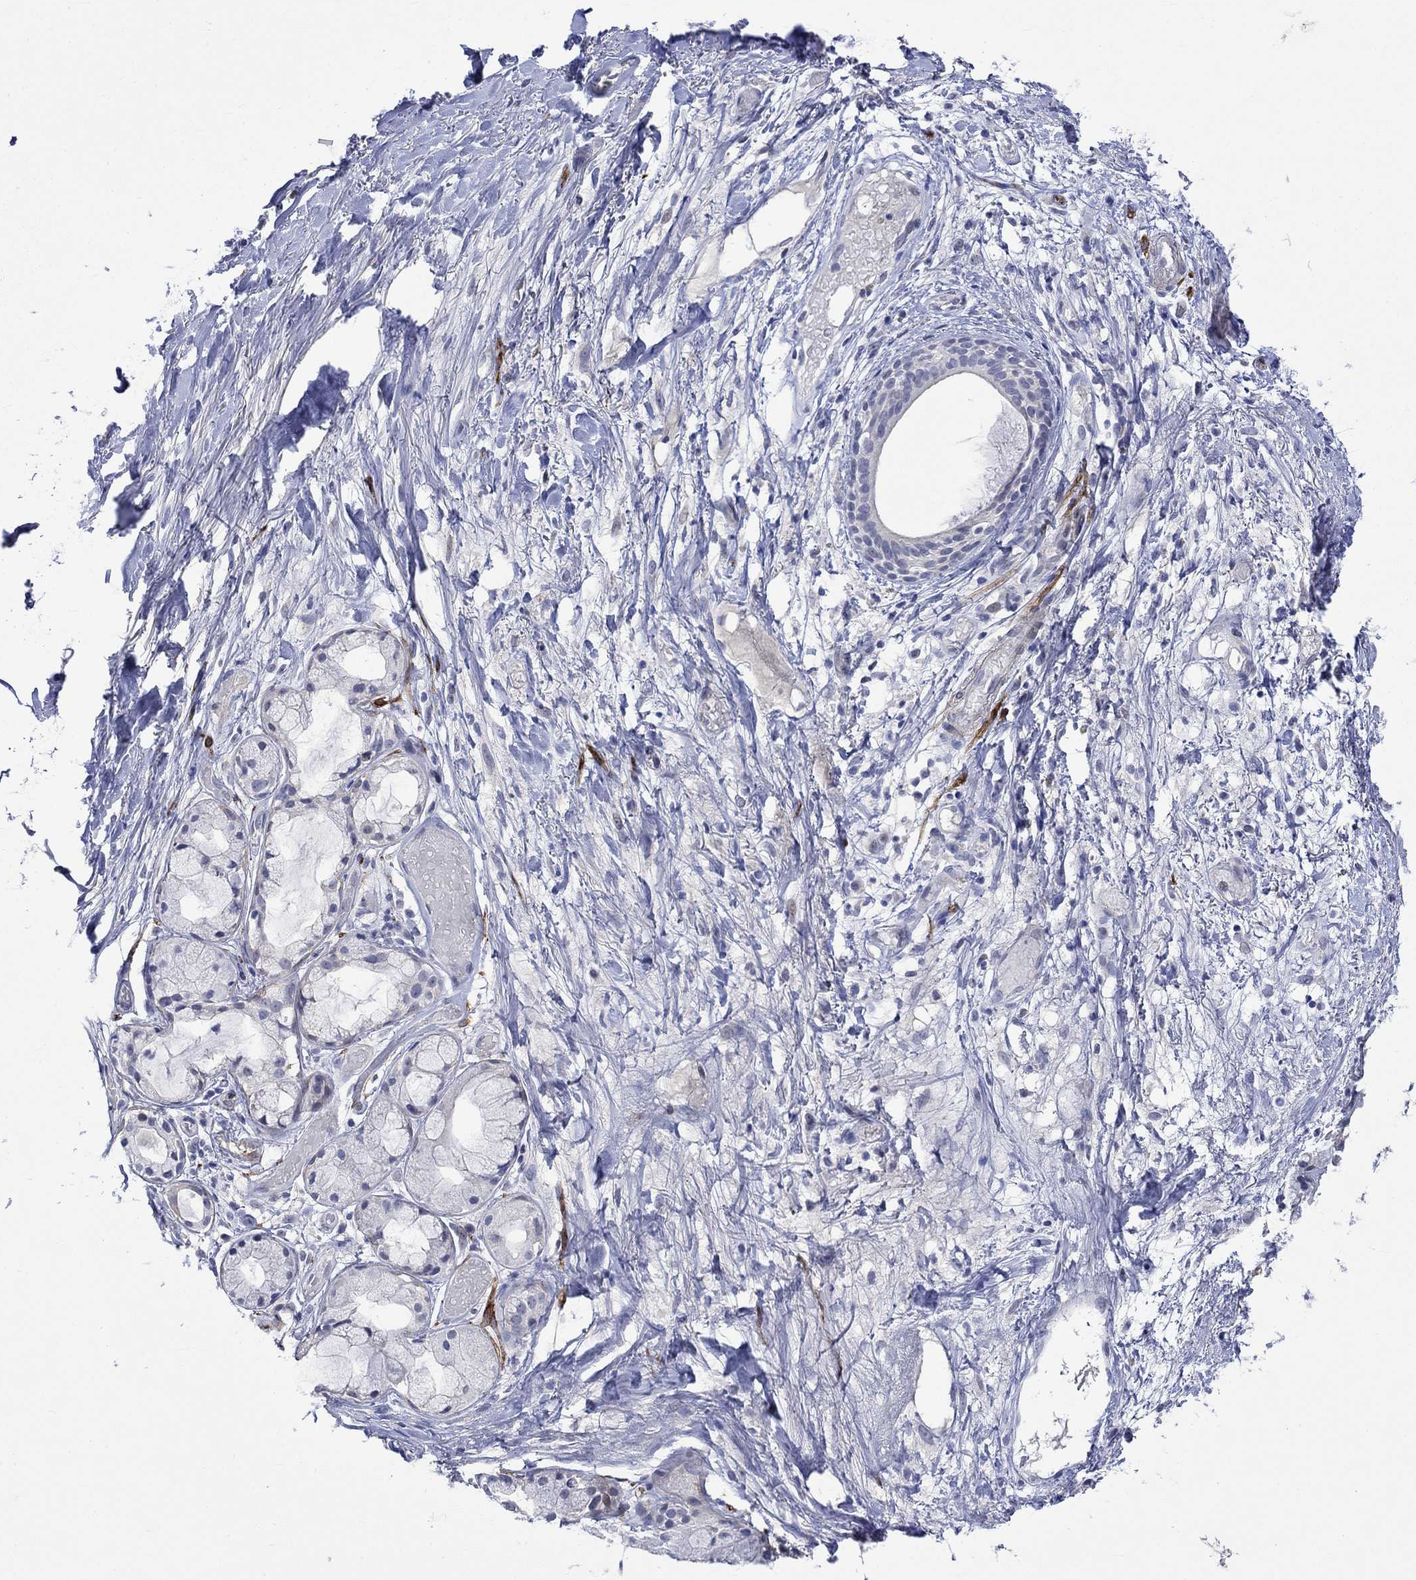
{"staining": {"intensity": "strong", "quantity": "25%-75%", "location": "cytoplasmic/membranous"}, "tissue": "adipose tissue", "cell_type": "Adipocytes", "image_type": "normal", "snomed": [{"axis": "morphology", "description": "Normal tissue, NOS"}, {"axis": "topography", "description": "Cartilage tissue"}], "caption": "A histopathology image showing strong cytoplasmic/membranous staining in about 25%-75% of adipocytes in unremarkable adipose tissue, as visualized by brown immunohistochemical staining.", "gene": "CRYAB", "patient": {"sex": "male", "age": 62}}